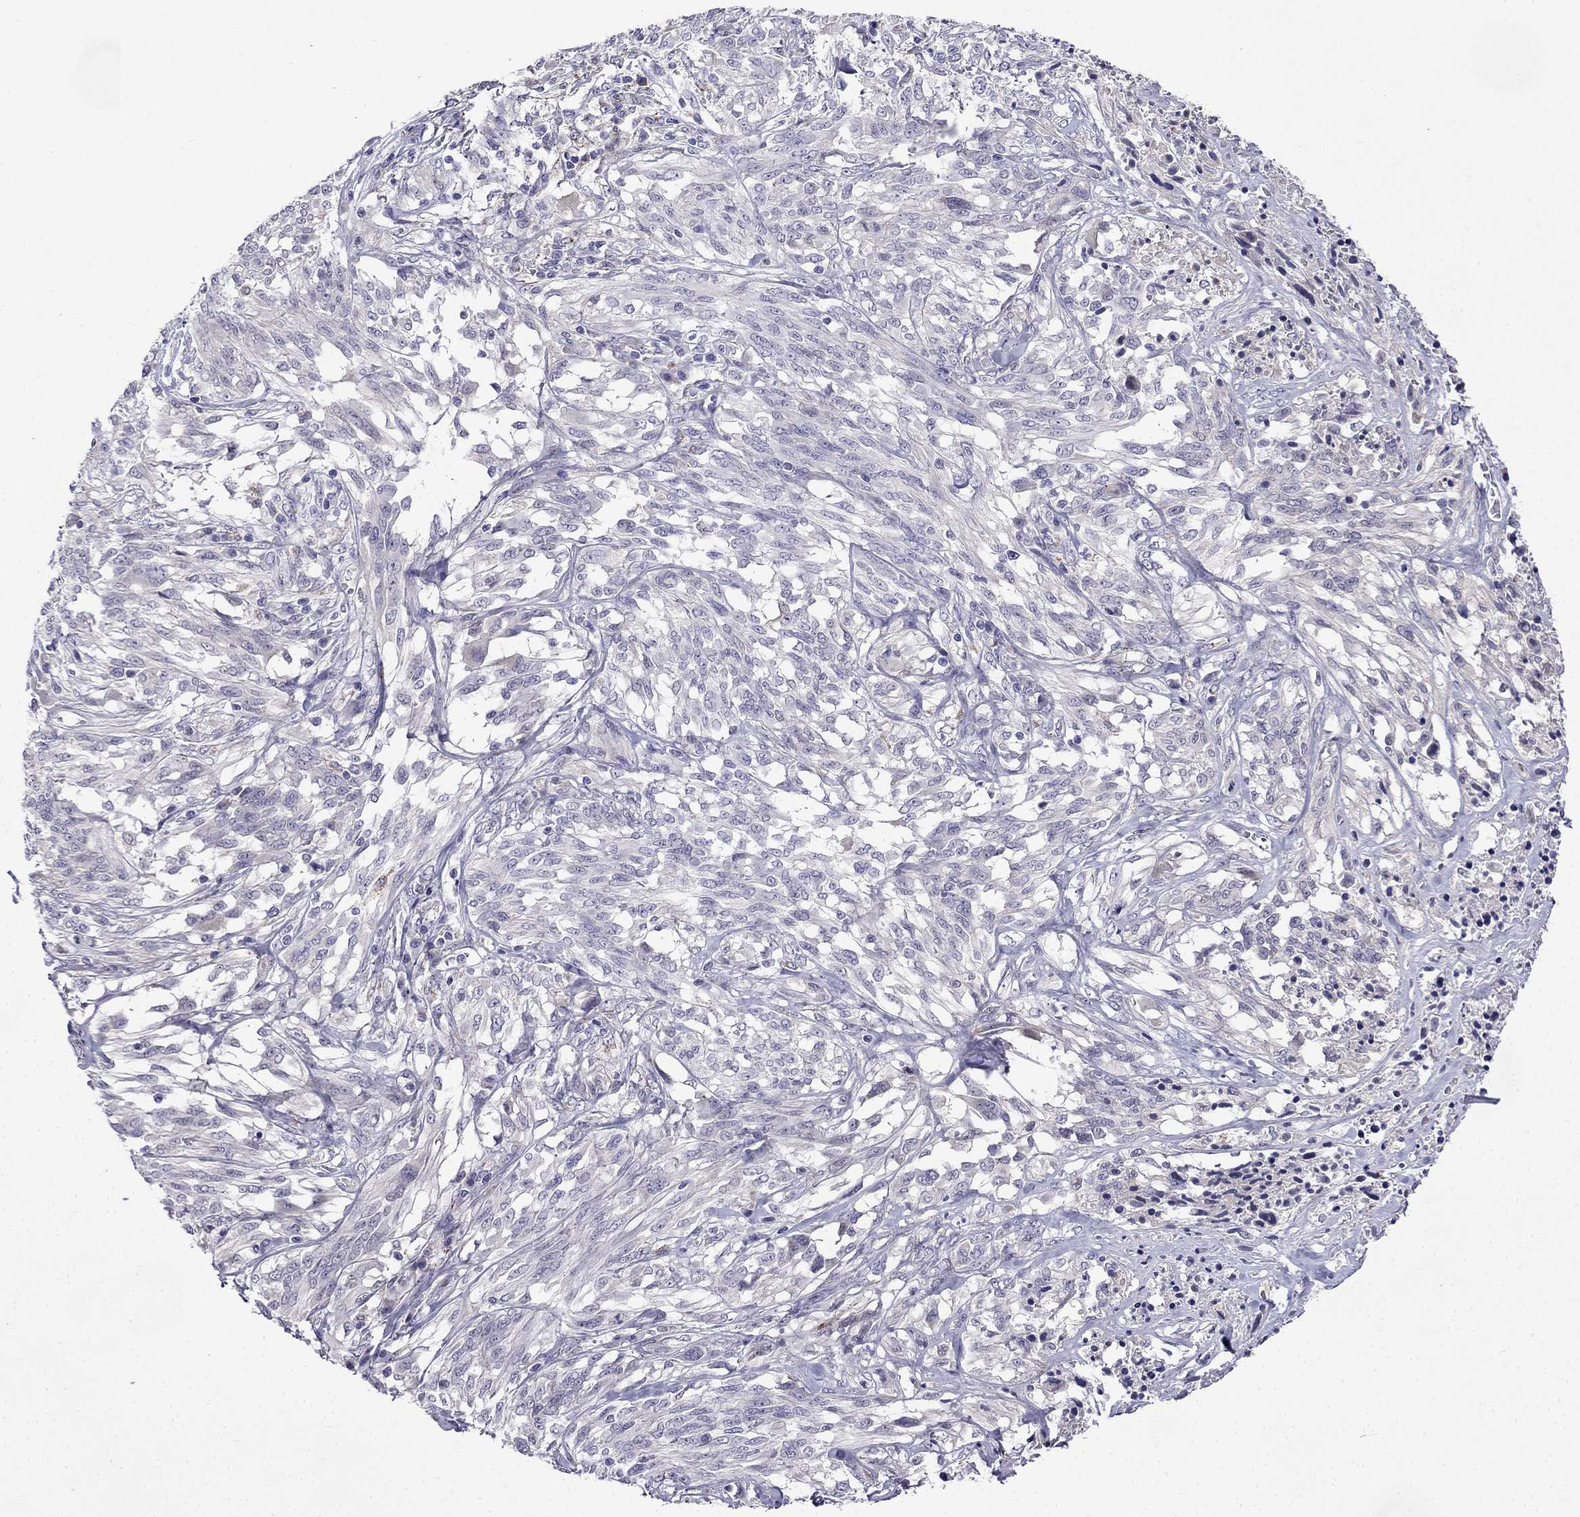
{"staining": {"intensity": "negative", "quantity": "none", "location": "none"}, "tissue": "melanoma", "cell_type": "Tumor cells", "image_type": "cancer", "snomed": [{"axis": "morphology", "description": "Malignant melanoma, NOS"}, {"axis": "topography", "description": "Skin"}], "caption": "Tumor cells show no significant staining in malignant melanoma. The staining is performed using DAB (3,3'-diaminobenzidine) brown chromogen with nuclei counter-stained in using hematoxylin.", "gene": "PI16", "patient": {"sex": "female", "age": 91}}